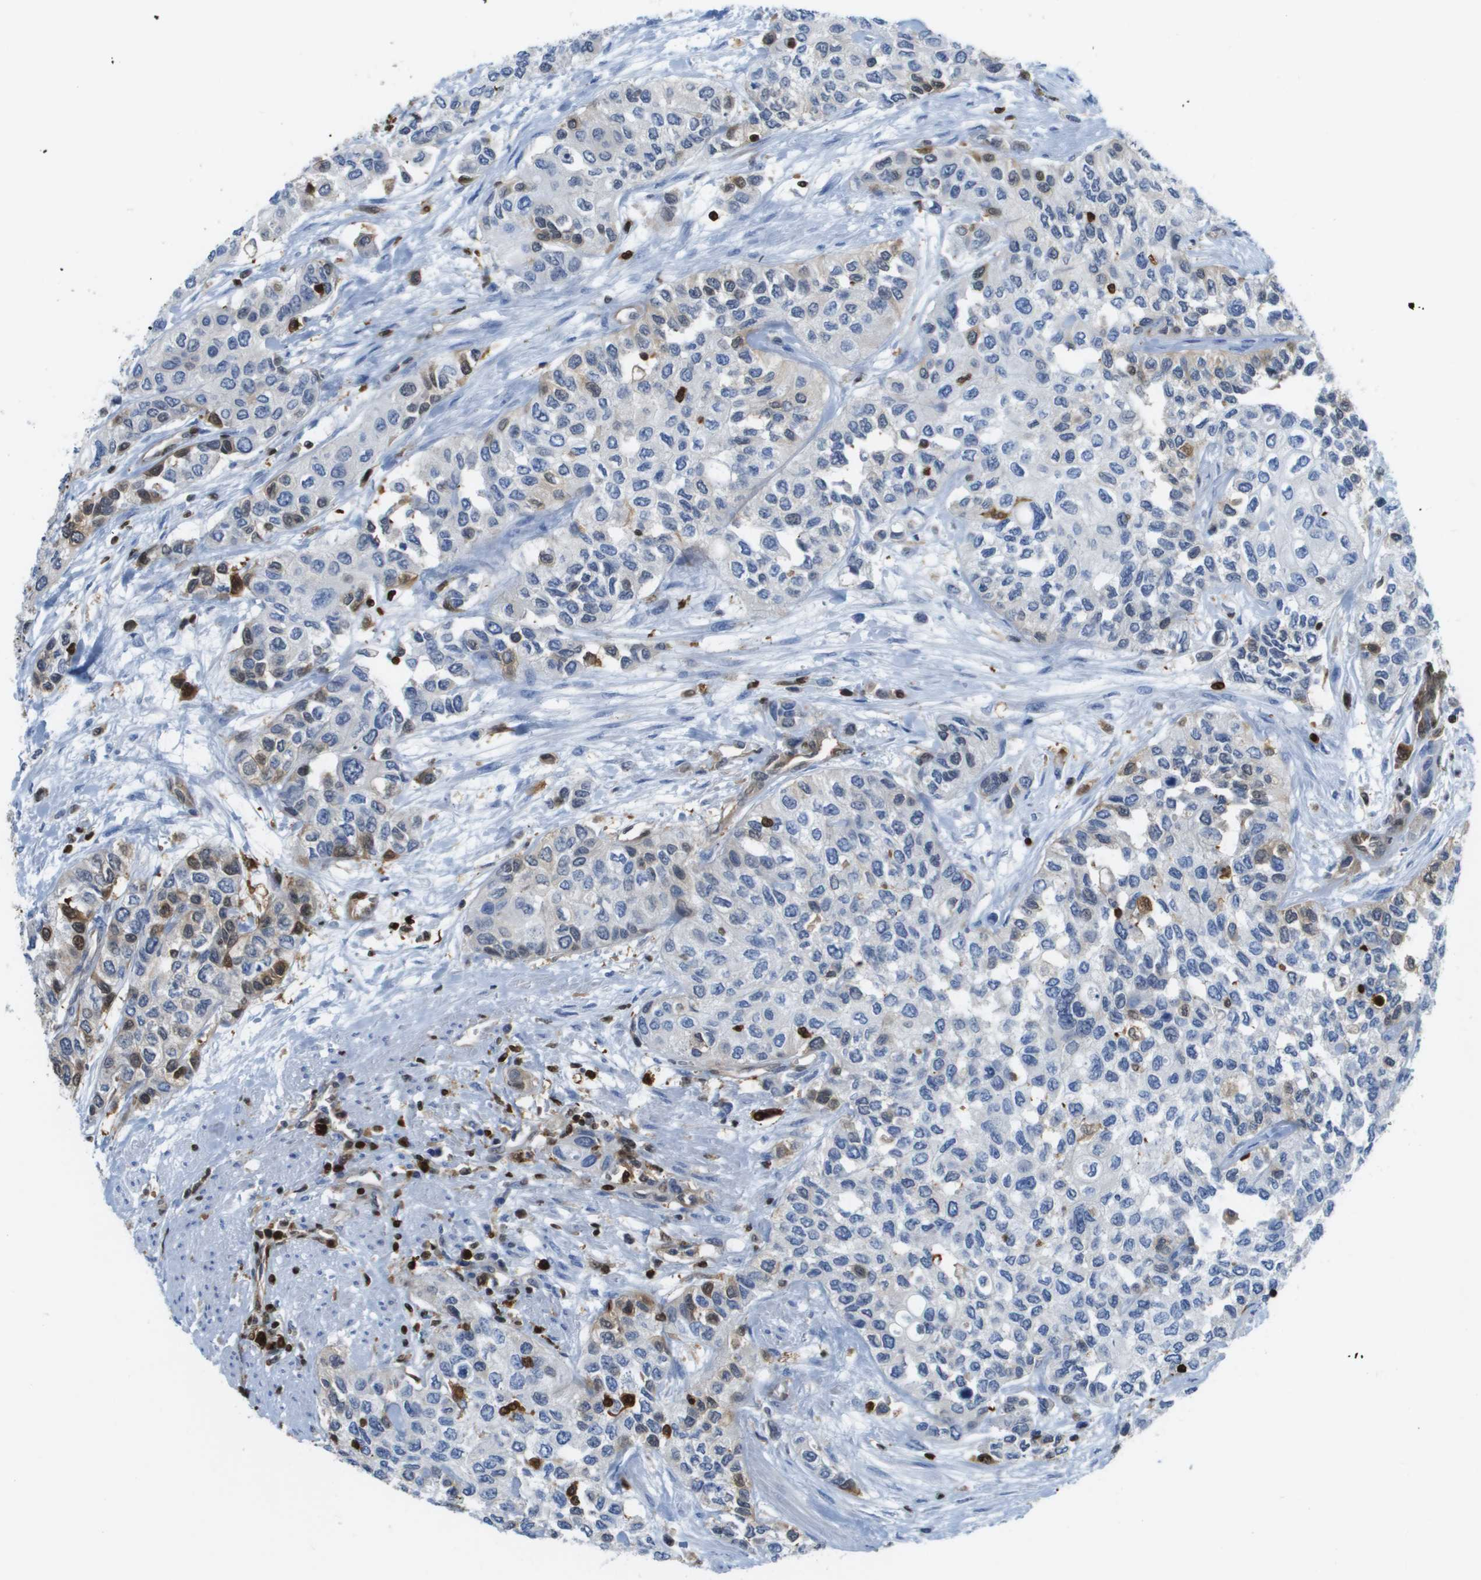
{"staining": {"intensity": "negative", "quantity": "none", "location": "none"}, "tissue": "urothelial cancer", "cell_type": "Tumor cells", "image_type": "cancer", "snomed": [{"axis": "morphology", "description": "Urothelial carcinoma, High grade"}, {"axis": "topography", "description": "Urinary bladder"}], "caption": "This is an immunohistochemistry photomicrograph of human urothelial carcinoma (high-grade). There is no staining in tumor cells.", "gene": "DOCK5", "patient": {"sex": "female", "age": 56}}